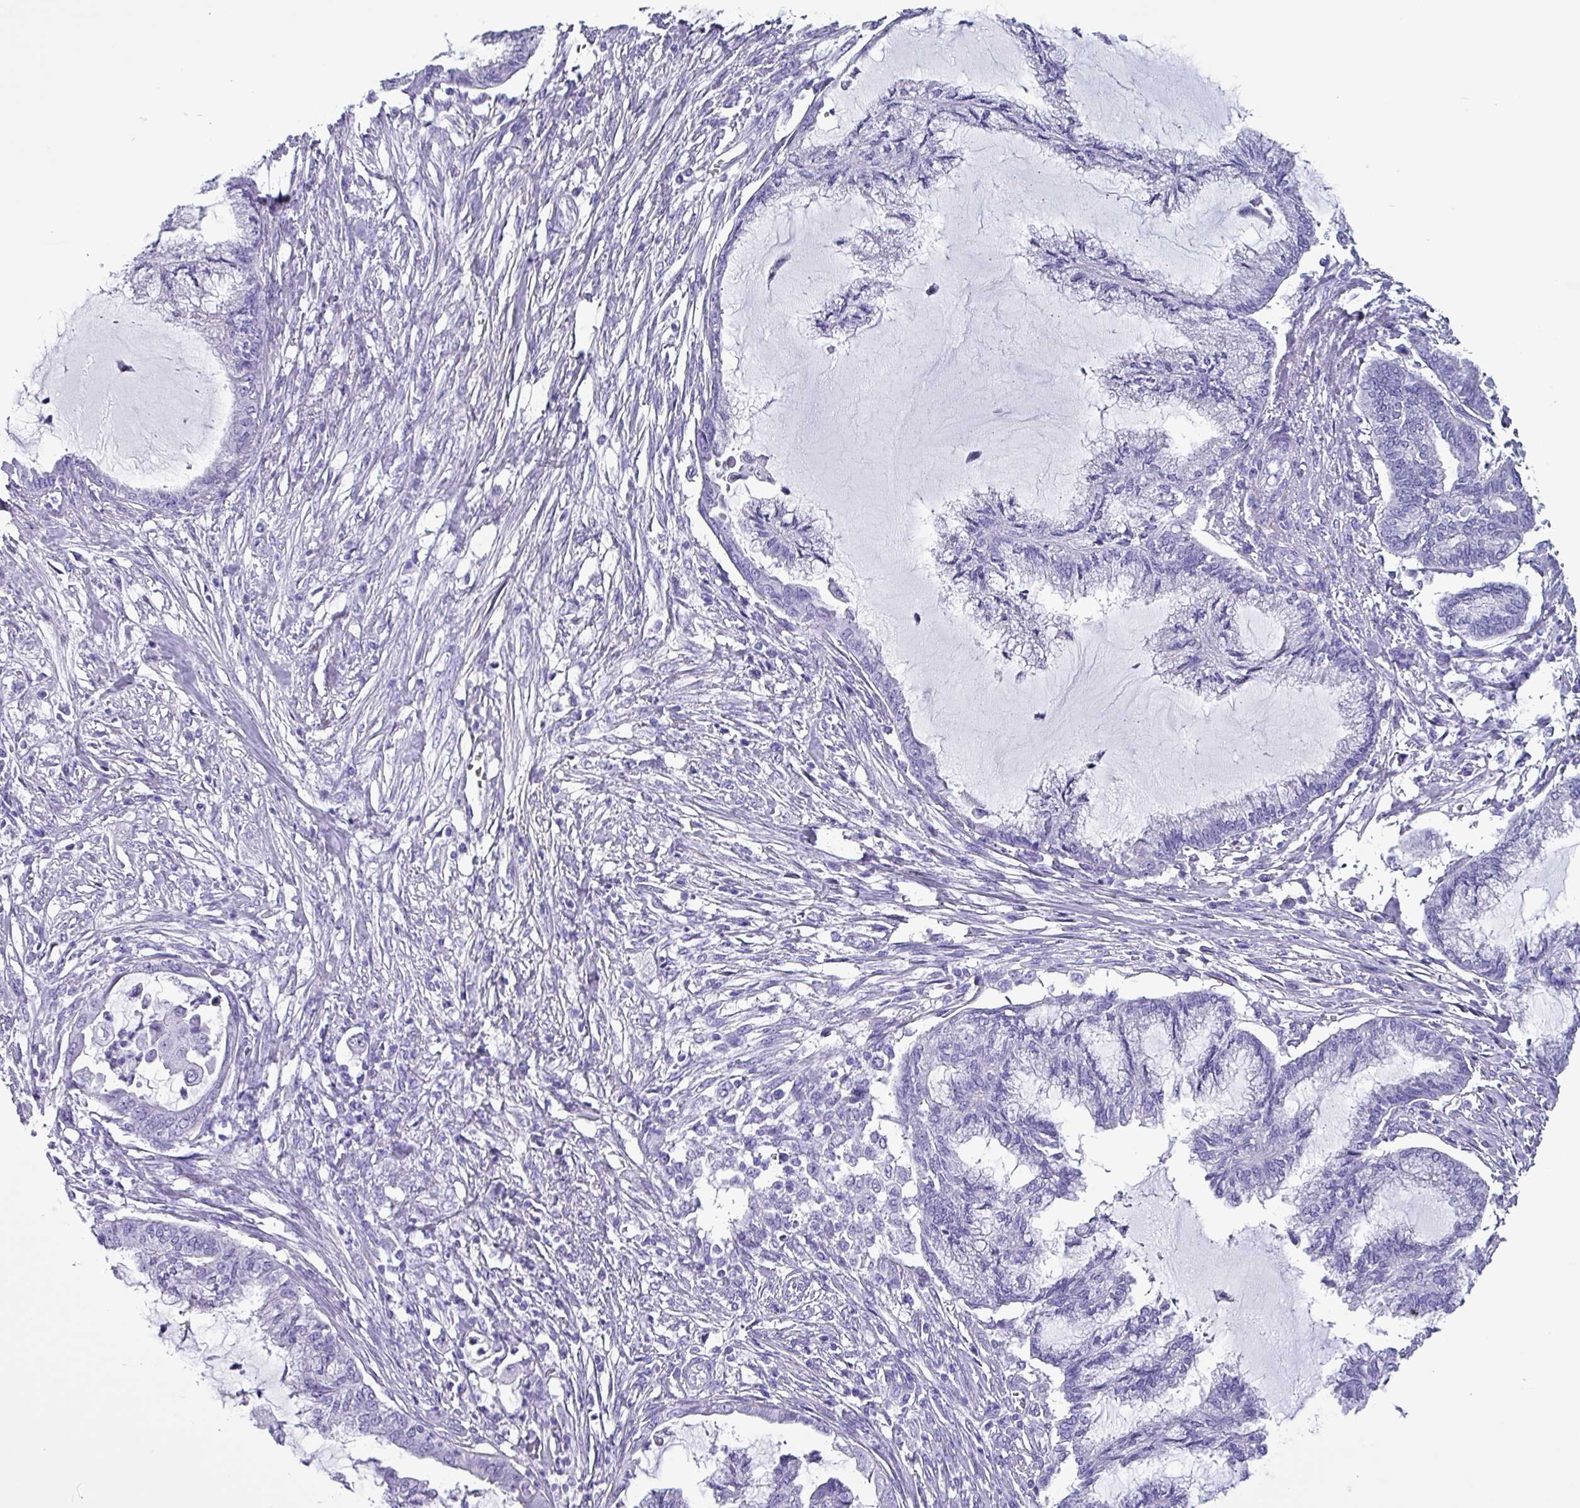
{"staining": {"intensity": "negative", "quantity": "none", "location": "none"}, "tissue": "endometrial cancer", "cell_type": "Tumor cells", "image_type": "cancer", "snomed": [{"axis": "morphology", "description": "Adenocarcinoma, NOS"}, {"axis": "topography", "description": "Endometrium"}], "caption": "Photomicrograph shows no protein positivity in tumor cells of adenocarcinoma (endometrial) tissue.", "gene": "KRT6C", "patient": {"sex": "female", "age": 86}}